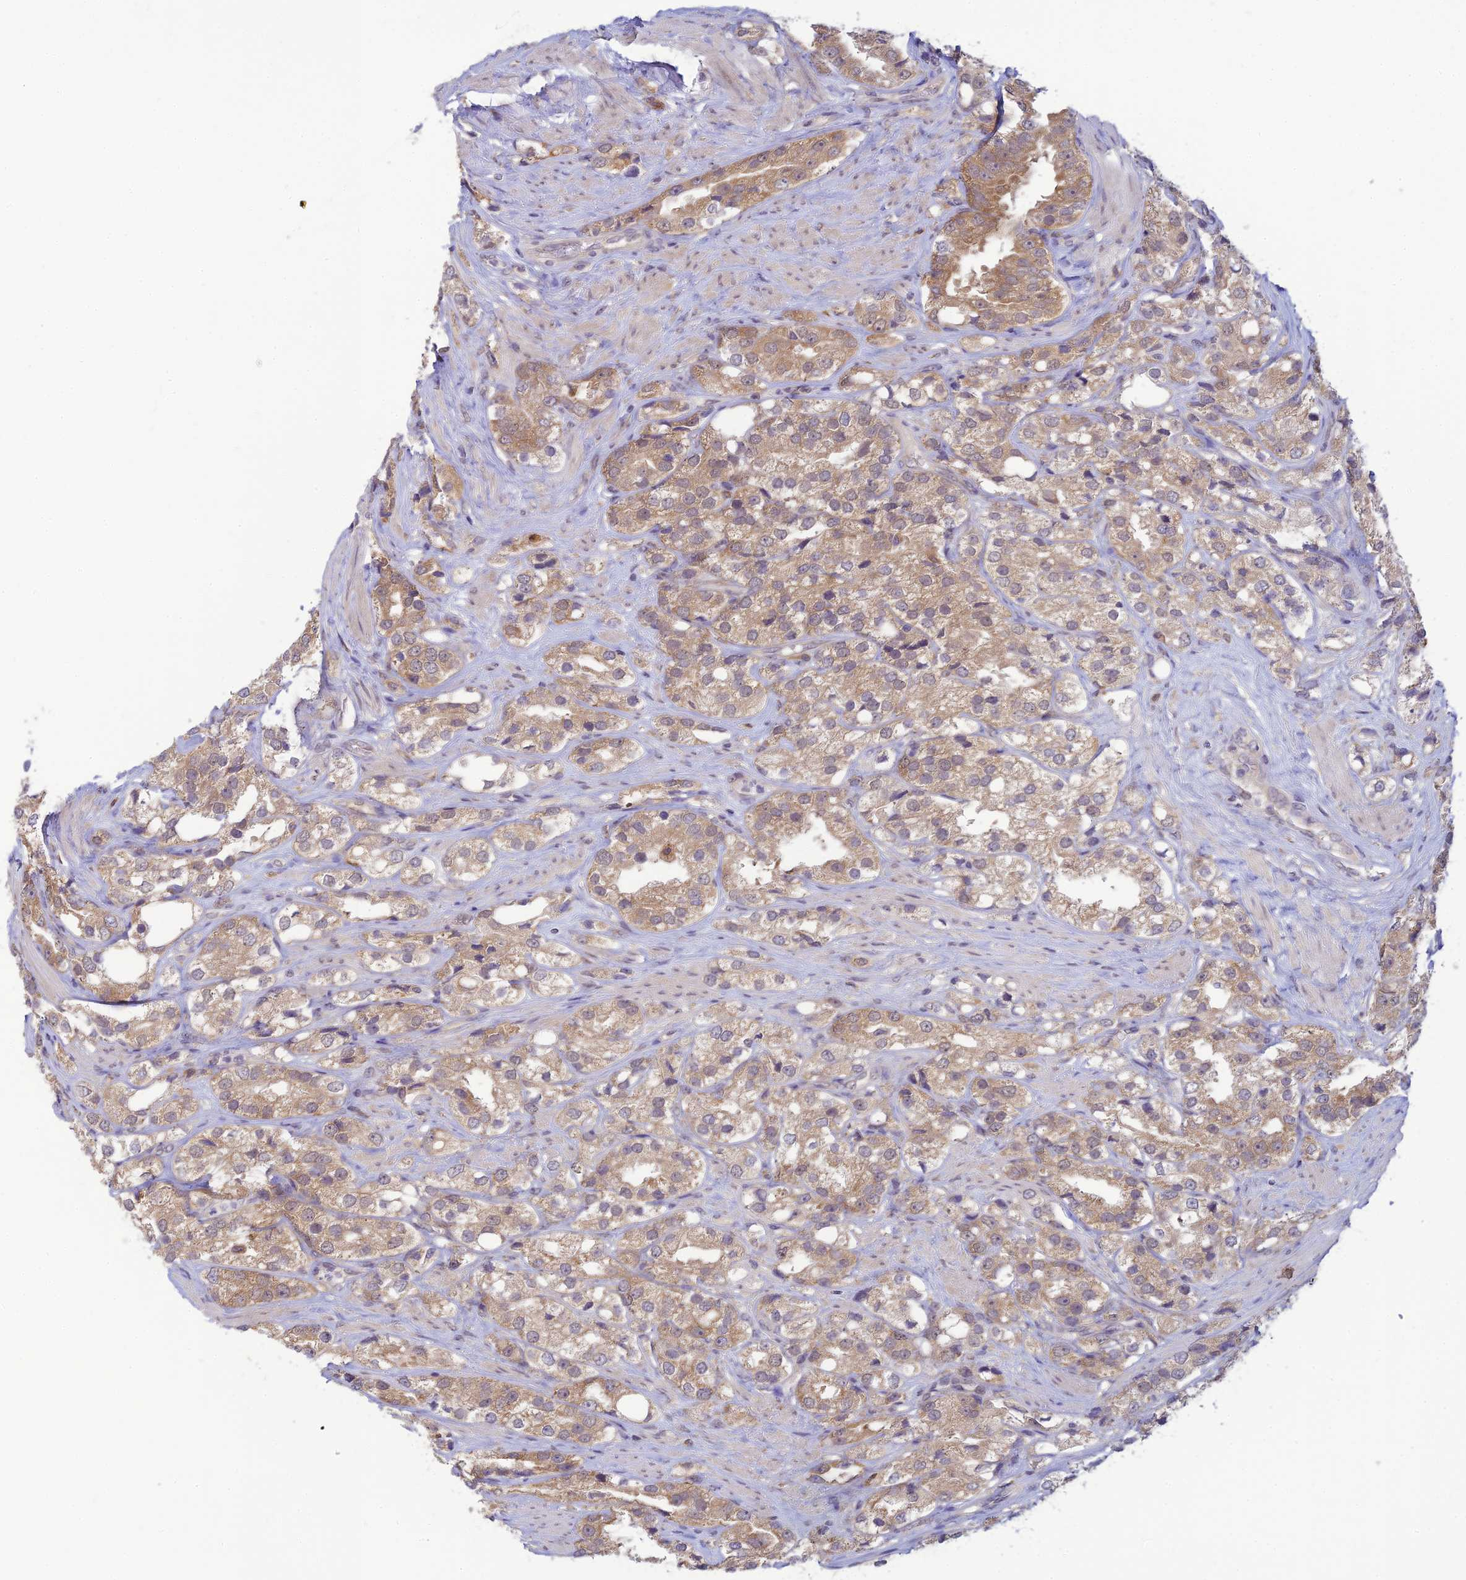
{"staining": {"intensity": "moderate", "quantity": "25%-75%", "location": "cytoplasmic/membranous"}, "tissue": "prostate cancer", "cell_type": "Tumor cells", "image_type": "cancer", "snomed": [{"axis": "morphology", "description": "Adenocarcinoma, NOS"}, {"axis": "topography", "description": "Prostate"}], "caption": "Protein staining of prostate adenocarcinoma tissue reveals moderate cytoplasmic/membranous expression in about 25%-75% of tumor cells.", "gene": "SKIC8", "patient": {"sex": "male", "age": 79}}